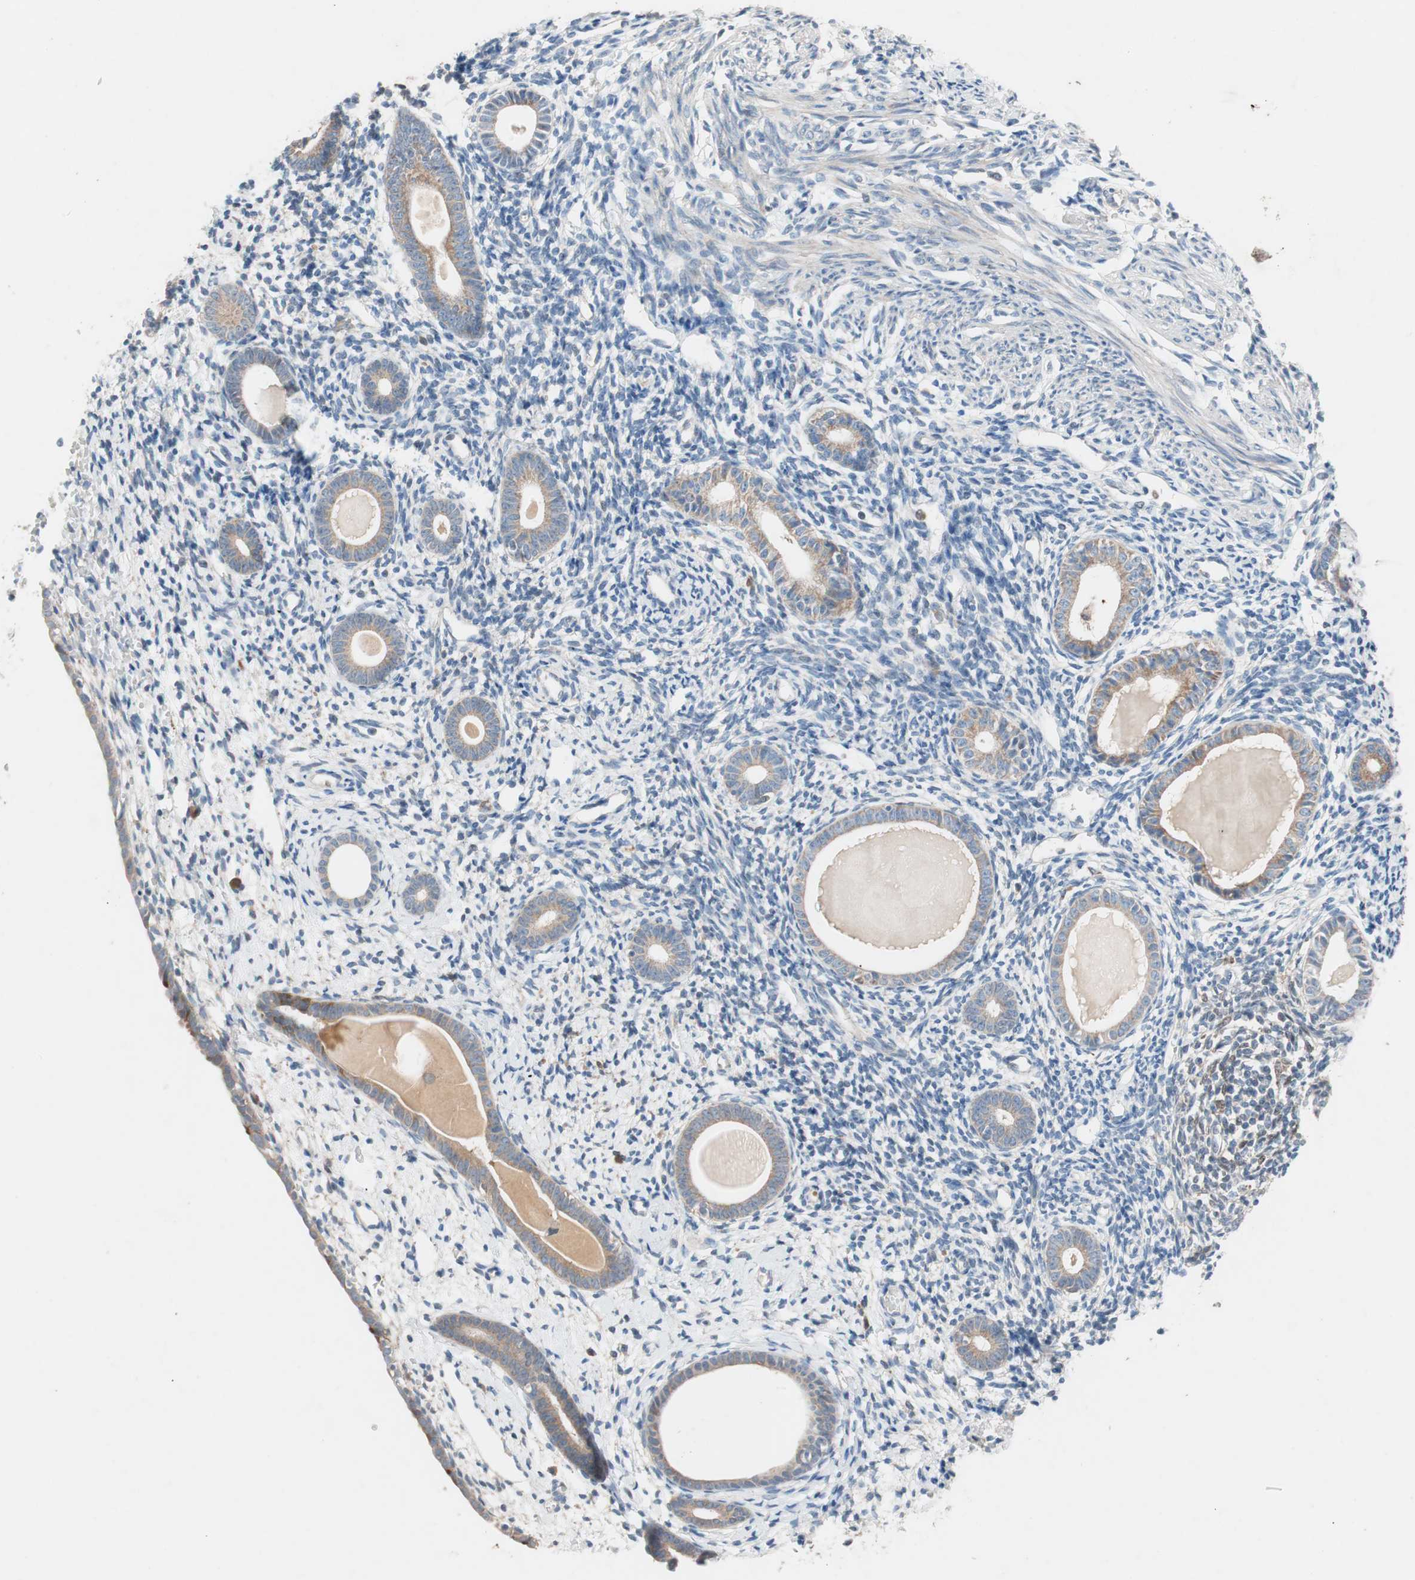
{"staining": {"intensity": "weak", "quantity": "25%-75%", "location": "cytoplasmic/membranous"}, "tissue": "endometrium", "cell_type": "Cells in endometrial stroma", "image_type": "normal", "snomed": [{"axis": "morphology", "description": "Normal tissue, NOS"}, {"axis": "topography", "description": "Endometrium"}], "caption": "Weak cytoplasmic/membranous staining is seen in about 25%-75% of cells in endometrial stroma in normal endometrium.", "gene": "FAAH", "patient": {"sex": "female", "age": 71}}